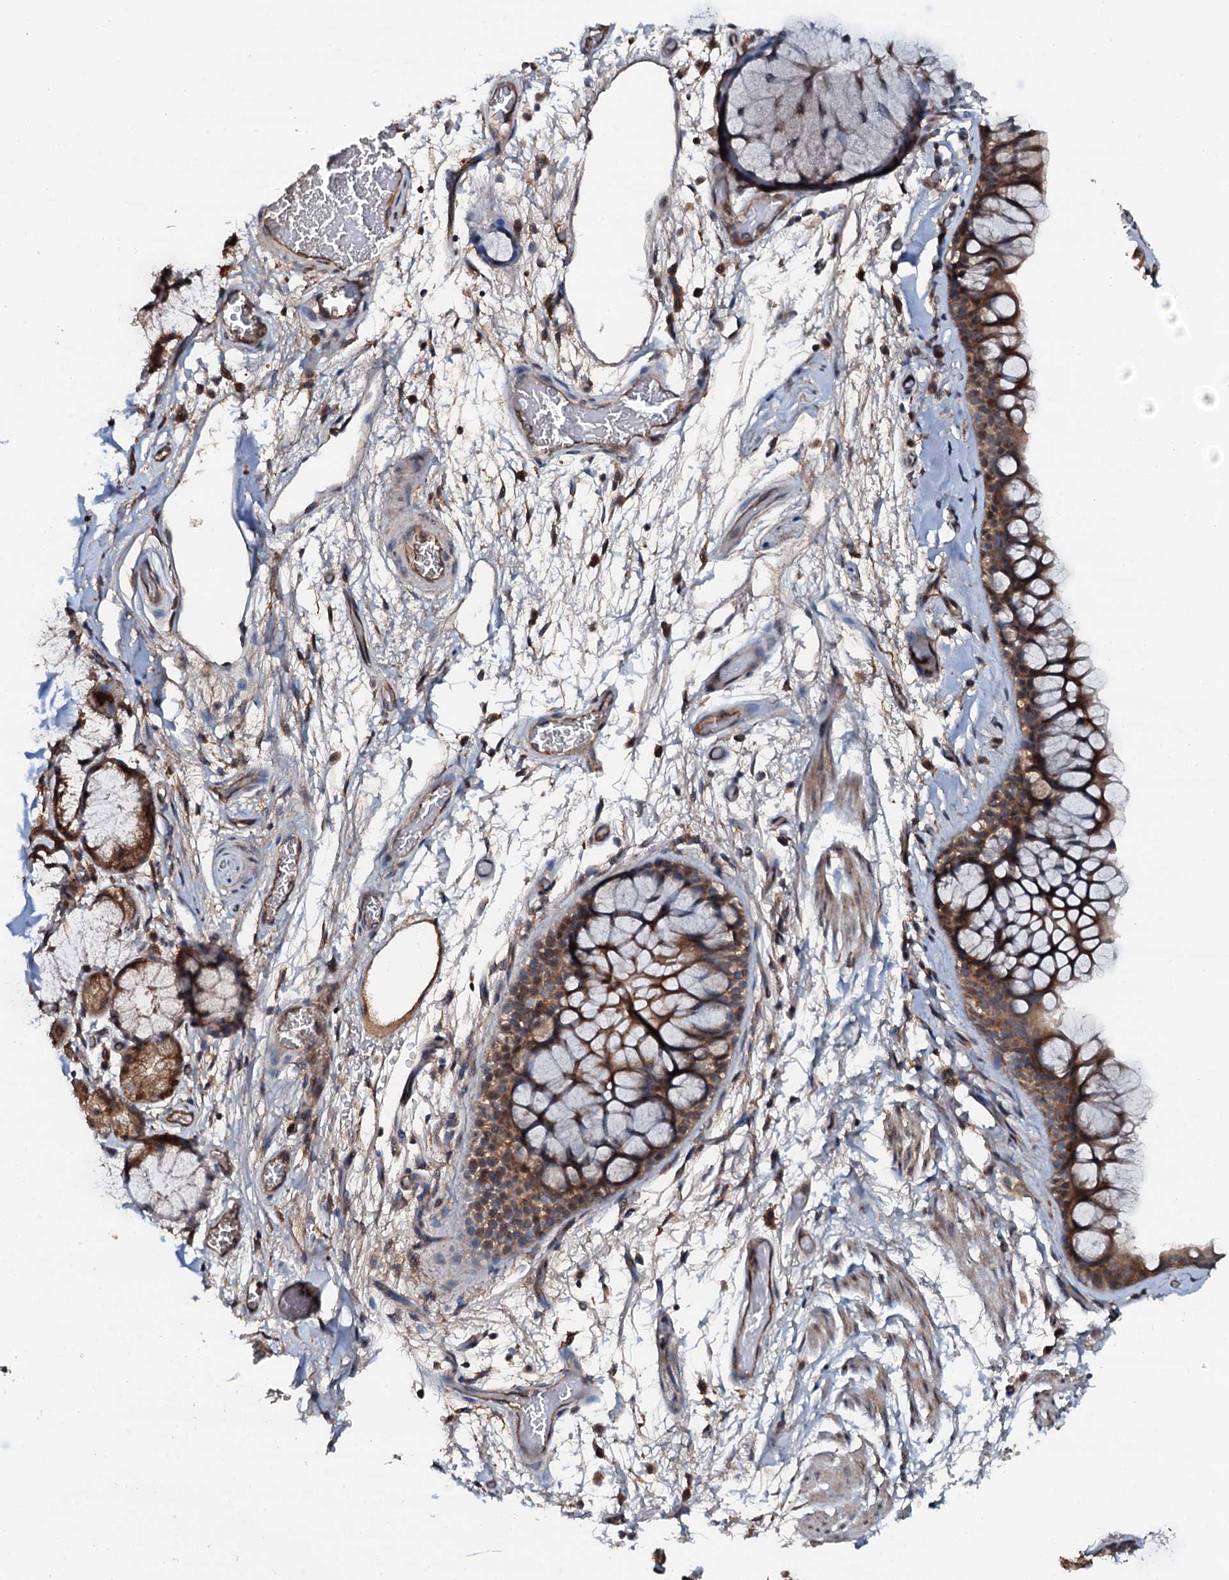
{"staining": {"intensity": "moderate", "quantity": ">75%", "location": "cytoplasmic/membranous"}, "tissue": "bronchus", "cell_type": "Respiratory epithelial cells", "image_type": "normal", "snomed": [{"axis": "morphology", "description": "Normal tissue, NOS"}, {"axis": "topography", "description": "Bronchus"}], "caption": "A brown stain highlights moderate cytoplasmic/membranous expression of a protein in respiratory epithelial cells of benign human bronchus. The staining was performed using DAB (3,3'-diaminobenzidine) to visualize the protein expression in brown, while the nuclei were stained in blue with hematoxylin (Magnification: 20x).", "gene": "FLYWCH1", "patient": {"sex": "male", "age": 65}}